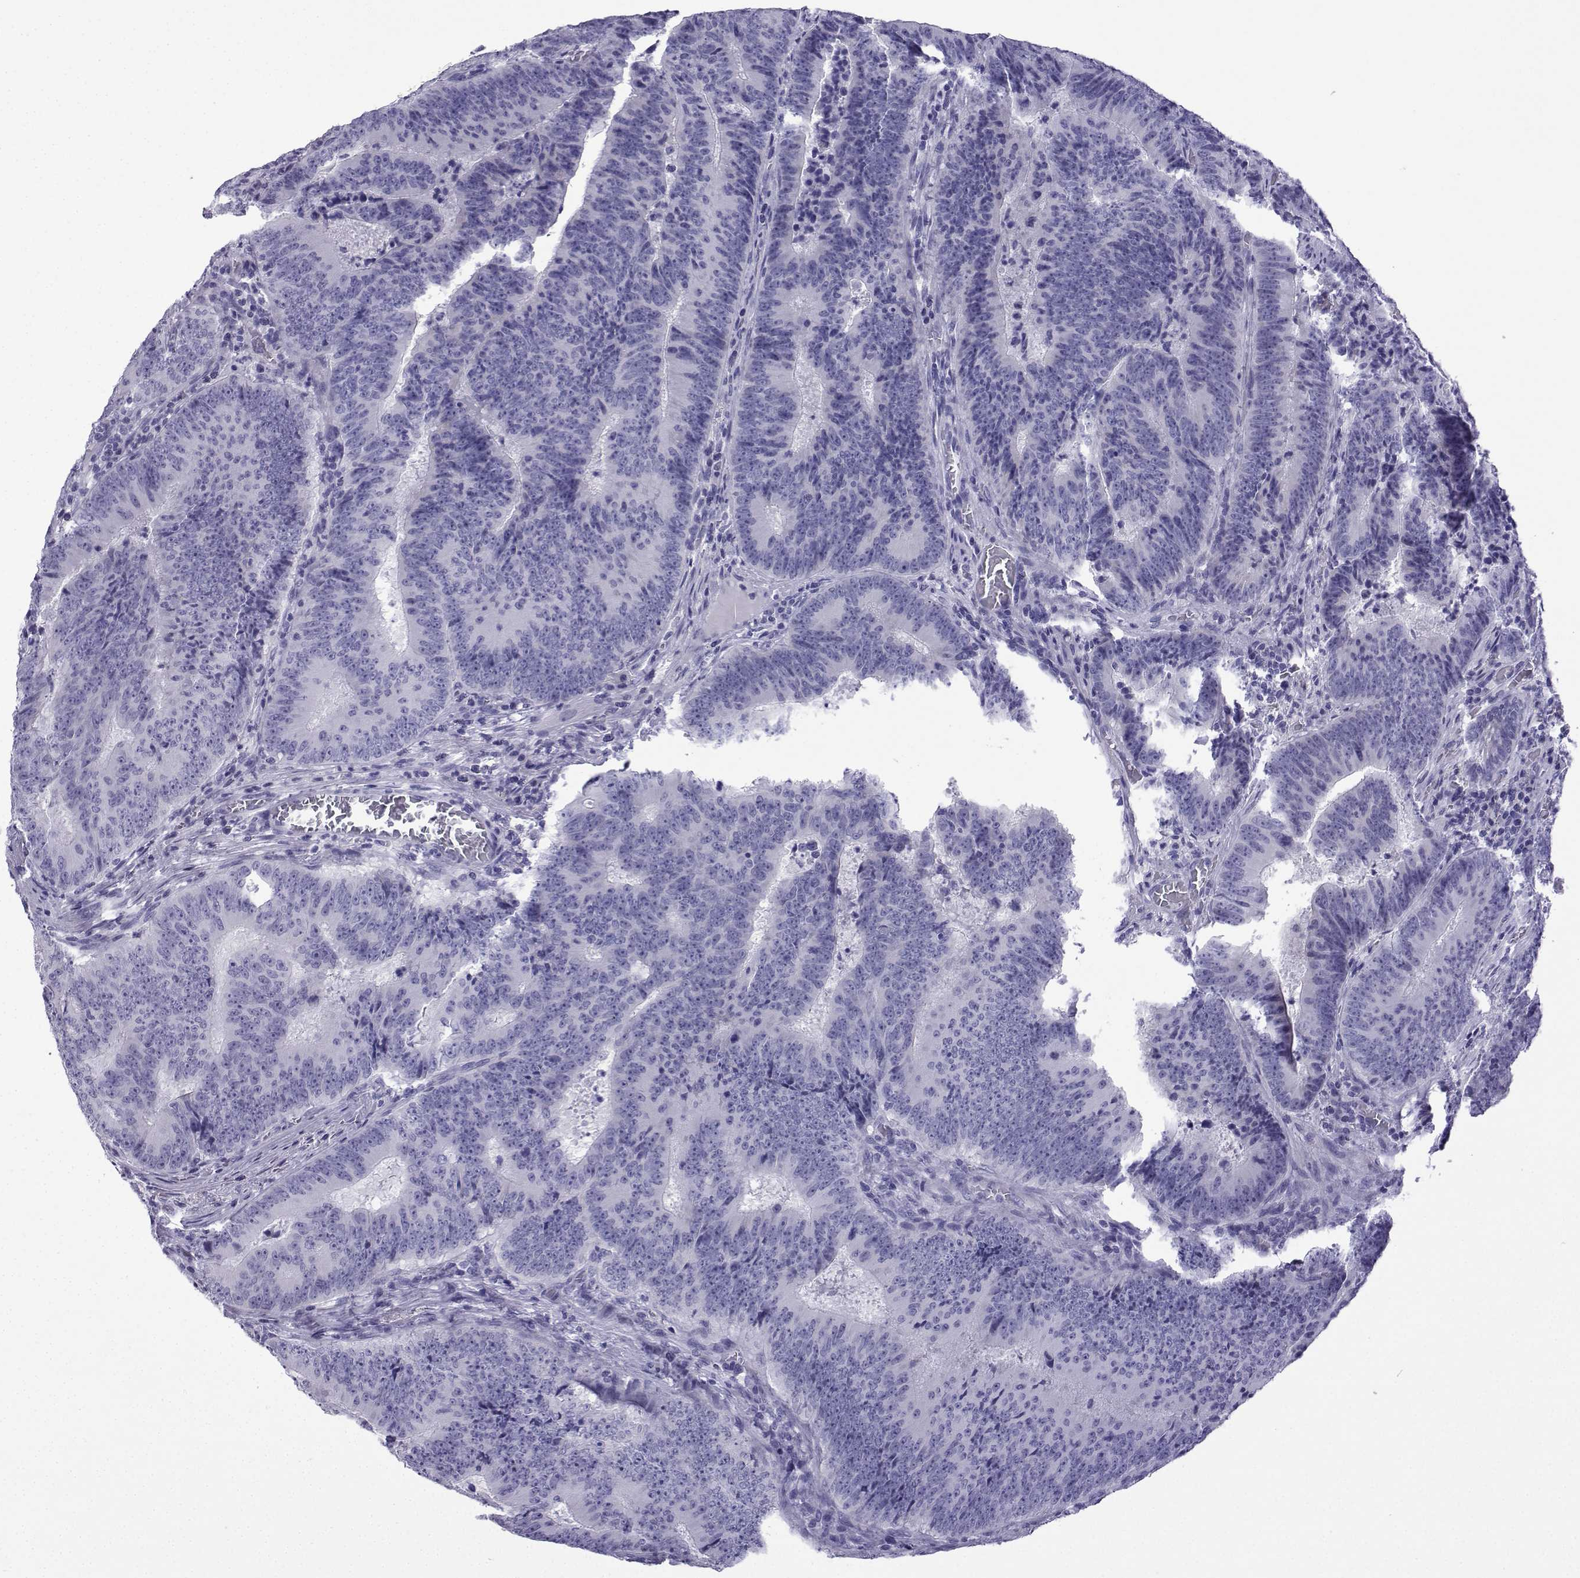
{"staining": {"intensity": "negative", "quantity": "none", "location": "none"}, "tissue": "colorectal cancer", "cell_type": "Tumor cells", "image_type": "cancer", "snomed": [{"axis": "morphology", "description": "Adenocarcinoma, NOS"}, {"axis": "topography", "description": "Colon"}], "caption": "This photomicrograph is of colorectal adenocarcinoma stained with immunohistochemistry (IHC) to label a protein in brown with the nuclei are counter-stained blue. There is no expression in tumor cells.", "gene": "TRIM46", "patient": {"sex": "female", "age": 82}}